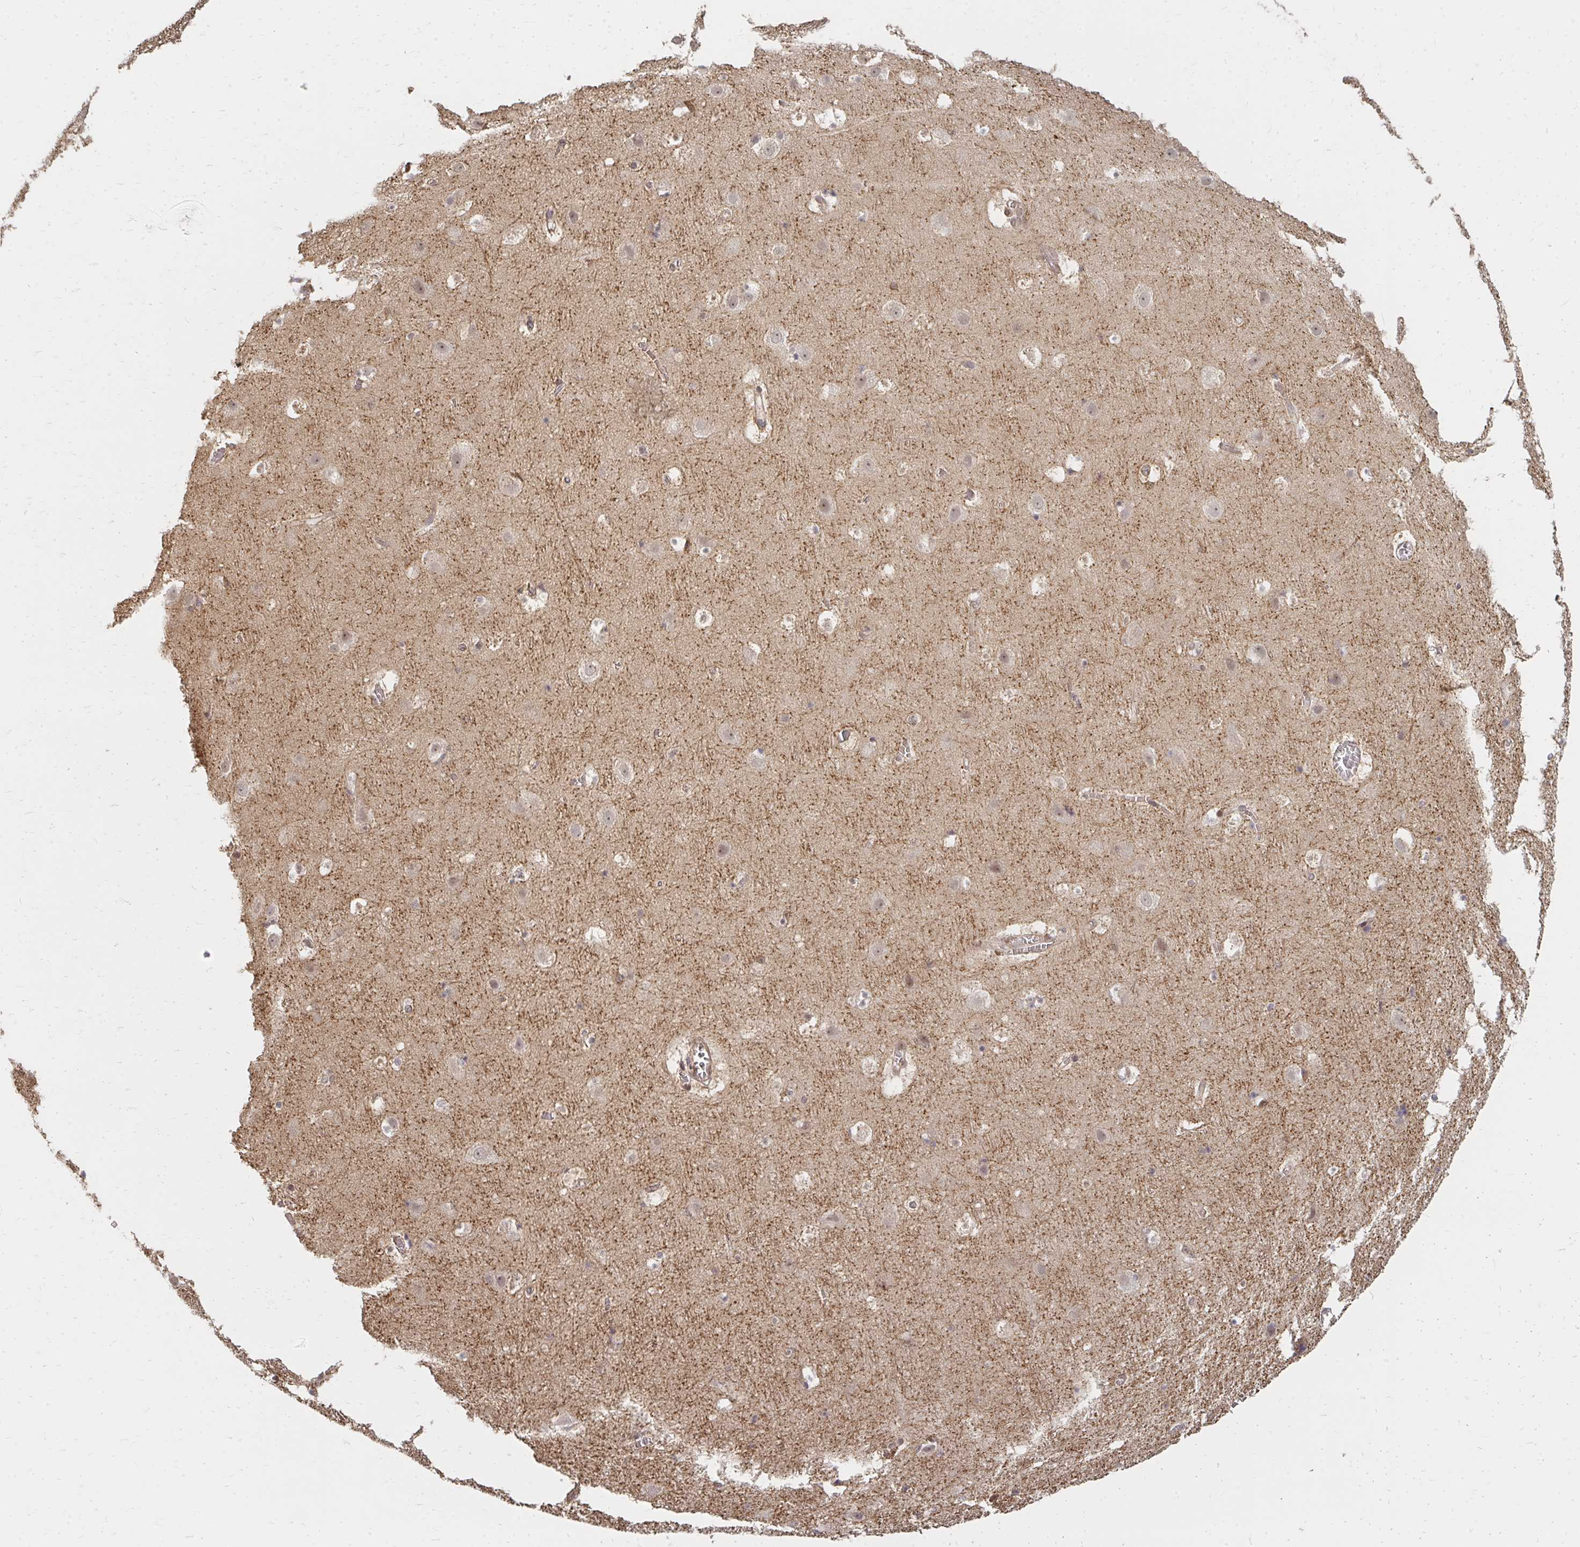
{"staining": {"intensity": "negative", "quantity": "none", "location": "none"}, "tissue": "cerebral cortex", "cell_type": "Endothelial cells", "image_type": "normal", "snomed": [{"axis": "morphology", "description": "Normal tissue, NOS"}, {"axis": "topography", "description": "Cerebral cortex"}], "caption": "Endothelial cells are negative for brown protein staining in benign cerebral cortex. (DAB (3,3'-diaminobenzidine) immunohistochemistry visualized using brightfield microscopy, high magnification).", "gene": "ZNF285", "patient": {"sex": "female", "age": 42}}